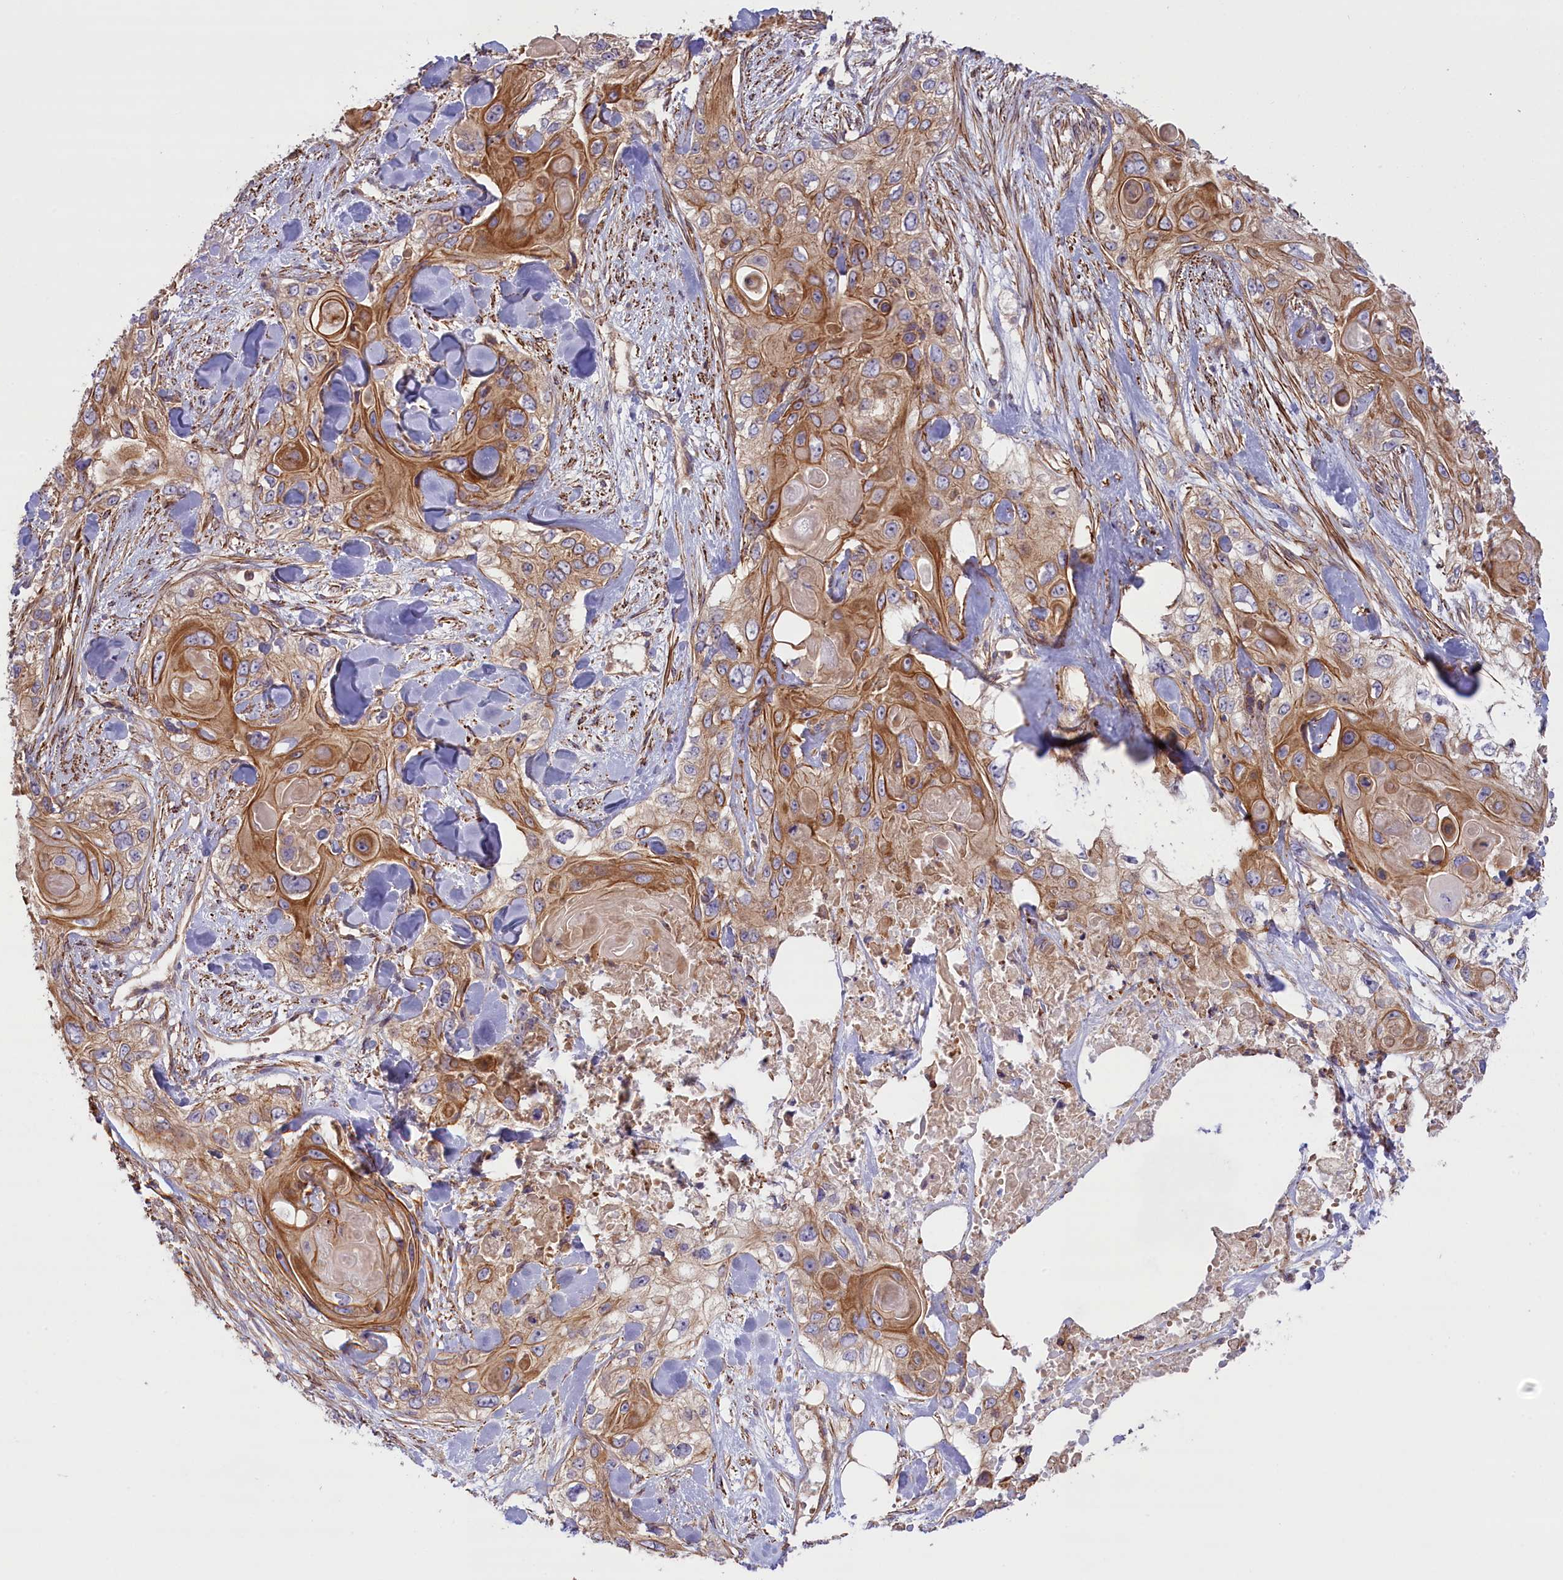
{"staining": {"intensity": "moderate", "quantity": ">75%", "location": "cytoplasmic/membranous"}, "tissue": "skin cancer", "cell_type": "Tumor cells", "image_type": "cancer", "snomed": [{"axis": "morphology", "description": "Normal tissue, NOS"}, {"axis": "morphology", "description": "Squamous cell carcinoma, NOS"}, {"axis": "topography", "description": "Skin"}], "caption": "The immunohistochemical stain labels moderate cytoplasmic/membranous positivity in tumor cells of skin squamous cell carcinoma tissue.", "gene": "FUZ", "patient": {"sex": "male", "age": 72}}